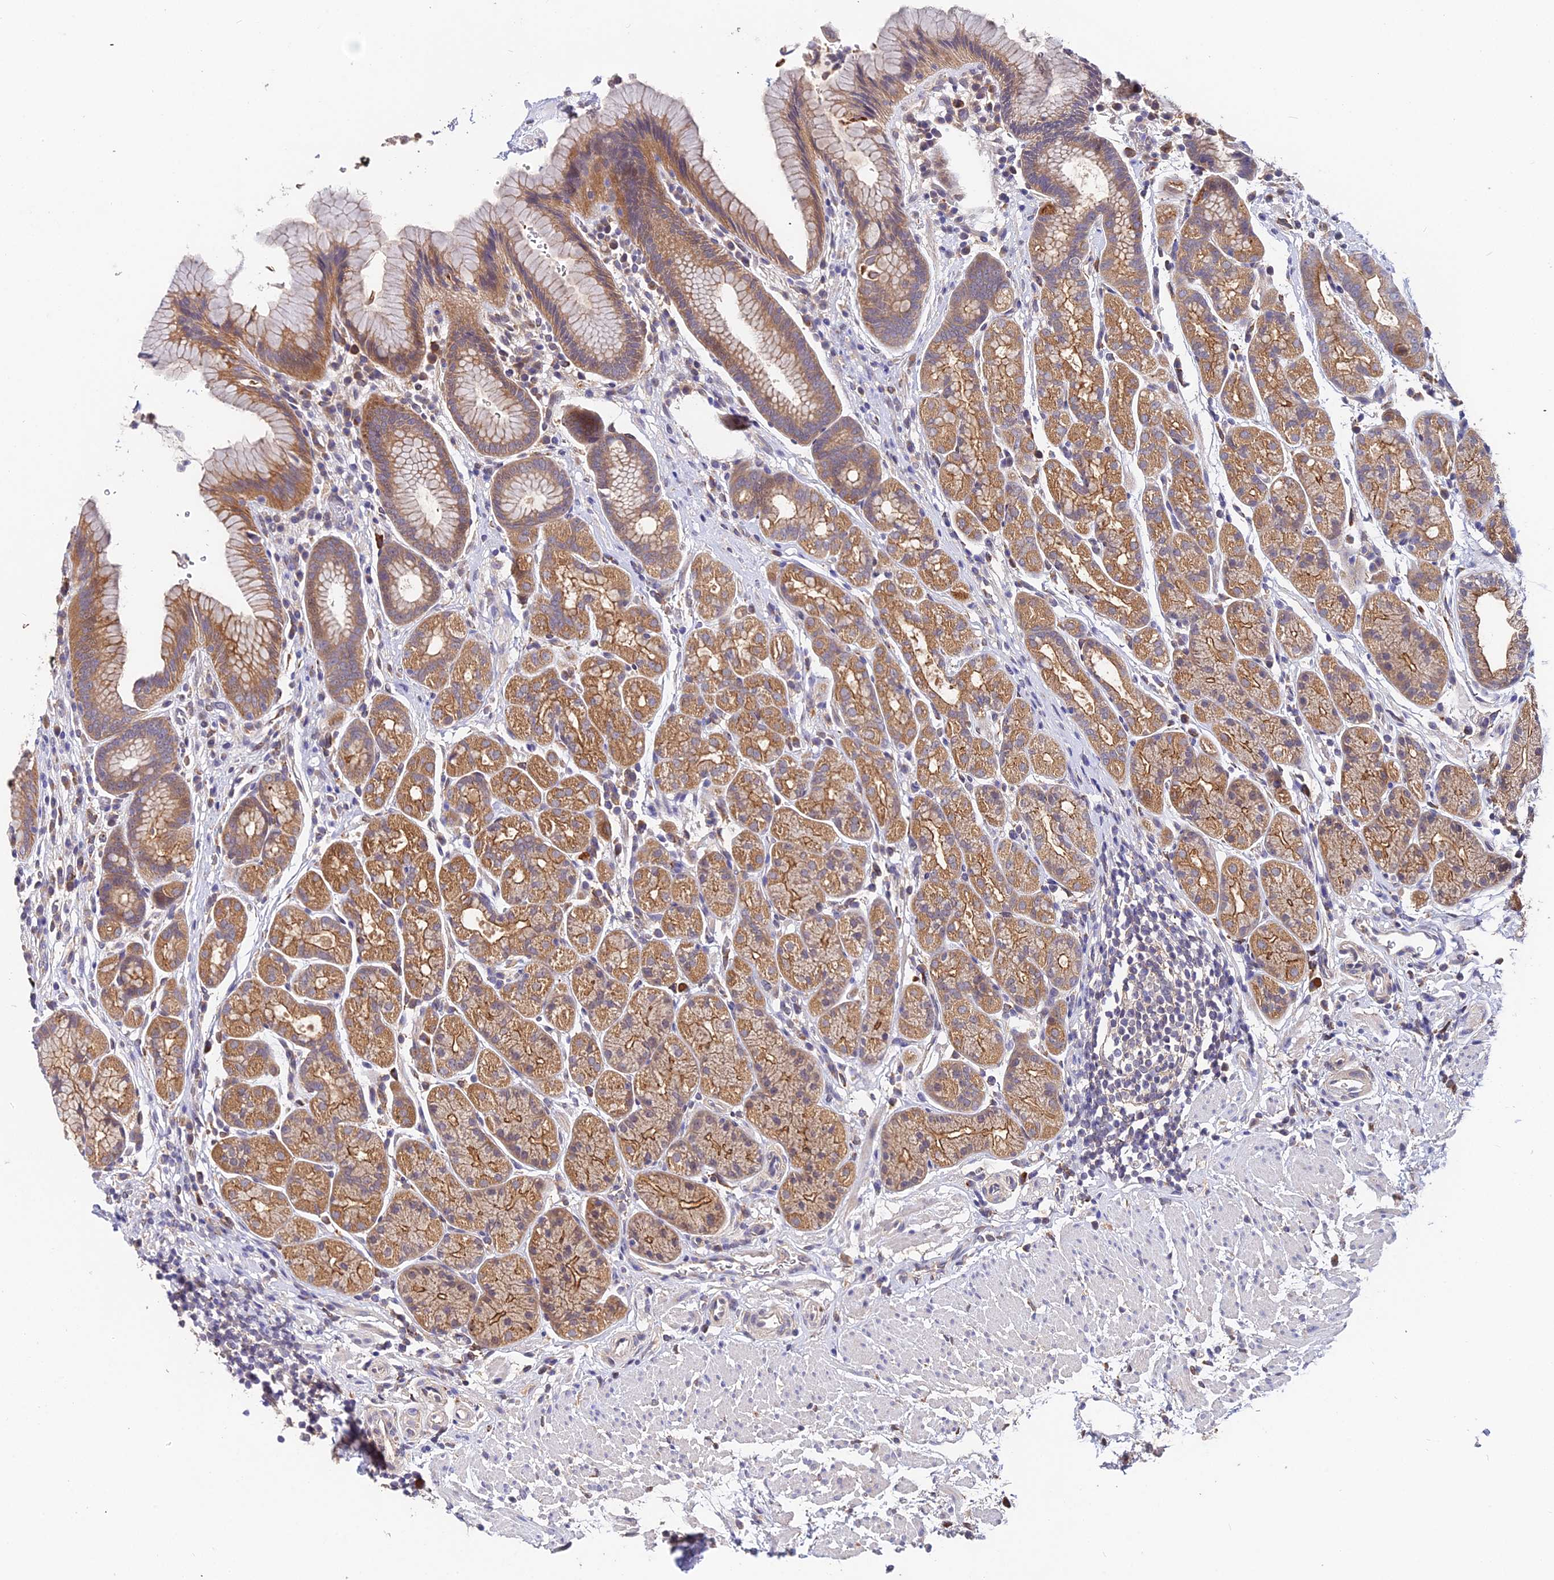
{"staining": {"intensity": "moderate", "quantity": ">75%", "location": "cytoplasmic/membranous"}, "tissue": "stomach", "cell_type": "Glandular cells", "image_type": "normal", "snomed": [{"axis": "morphology", "description": "Normal tissue, NOS"}, {"axis": "topography", "description": "Stomach"}], "caption": "Protein staining by immunohistochemistry shows moderate cytoplasmic/membranous staining in about >75% of glandular cells in benign stomach. (DAB (3,3'-diaminobenzidine) IHC, brown staining for protein, blue staining for nuclei).", "gene": "ZBED8", "patient": {"sex": "male", "age": 63}}